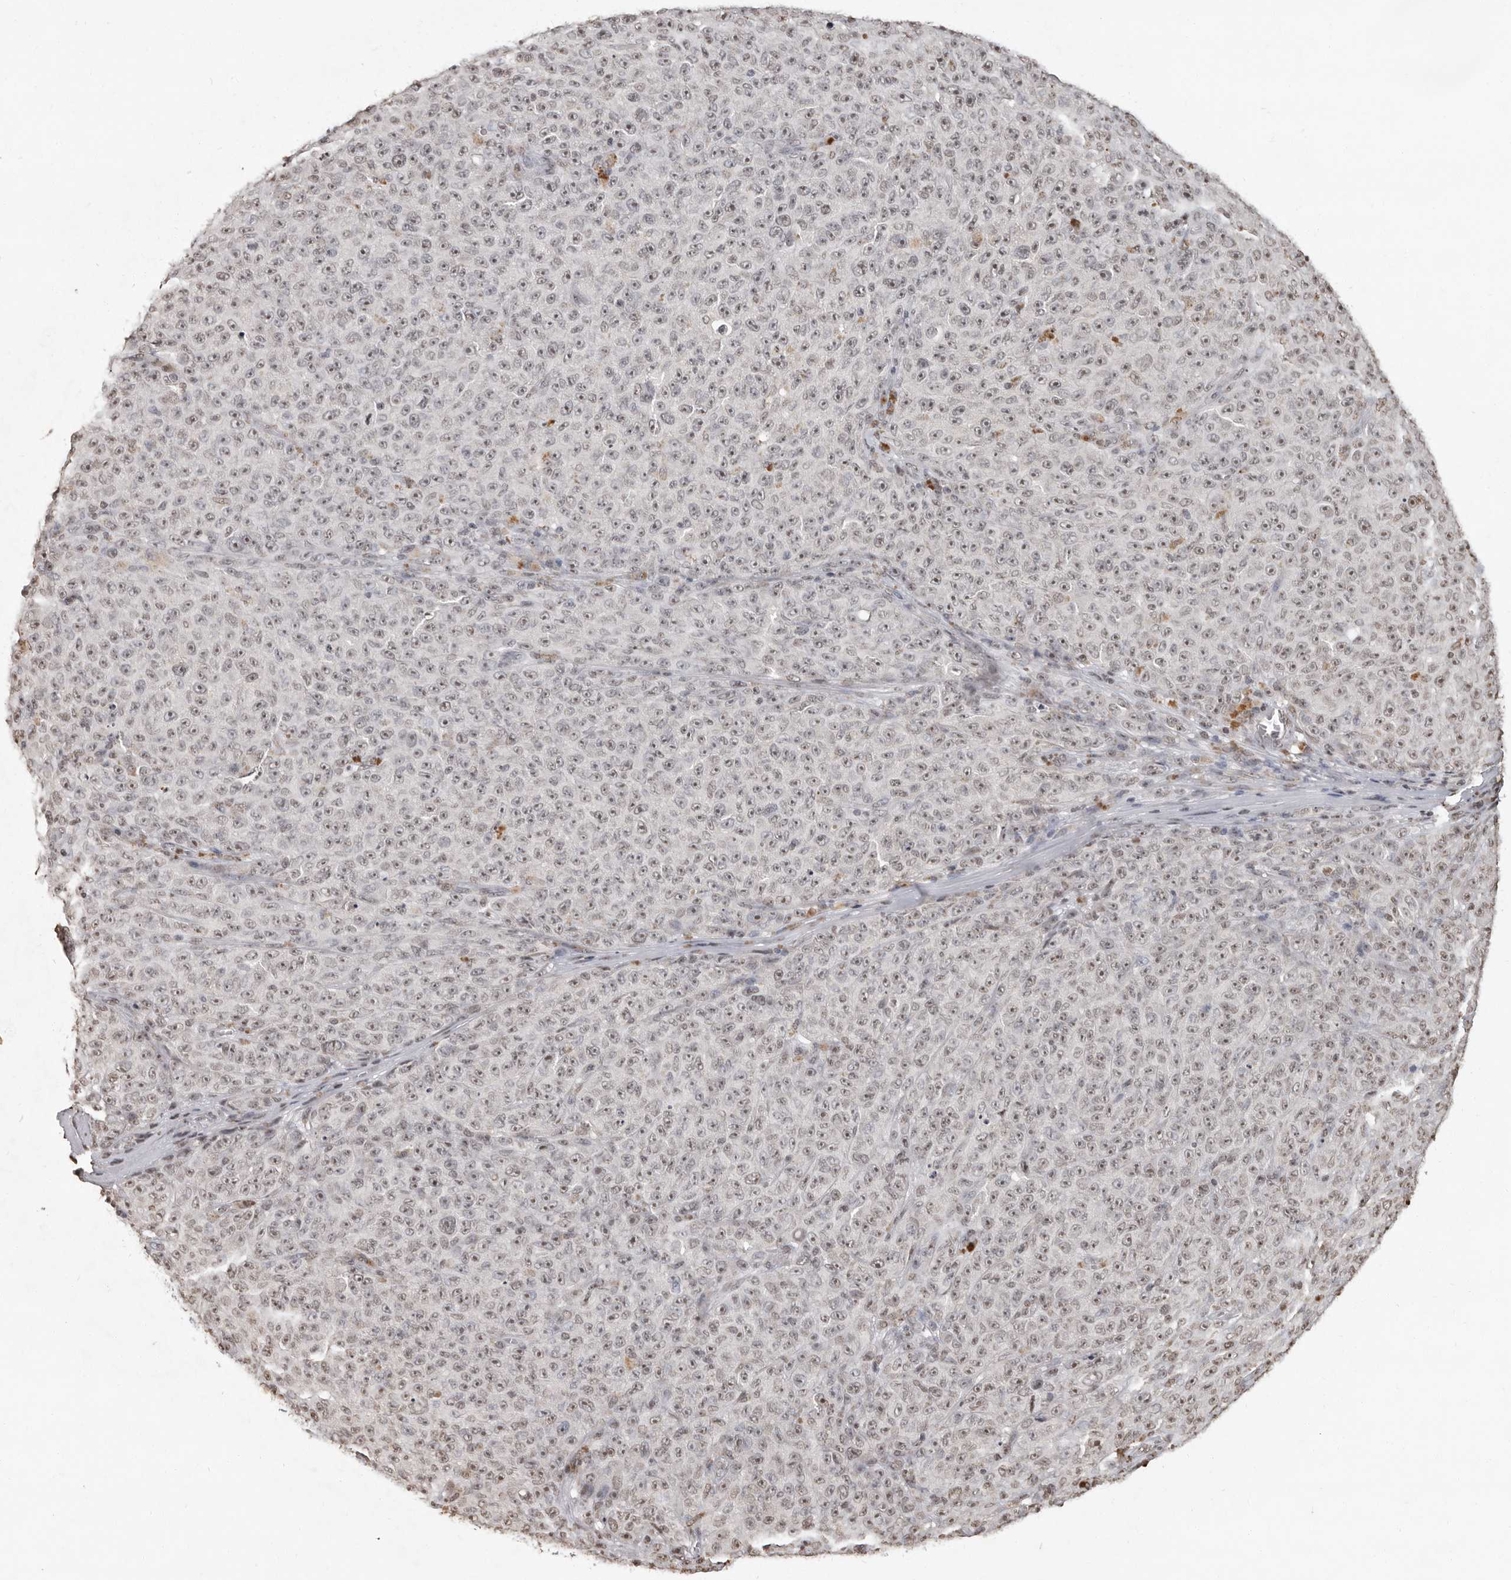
{"staining": {"intensity": "weak", "quantity": "<25%", "location": "nuclear"}, "tissue": "melanoma", "cell_type": "Tumor cells", "image_type": "cancer", "snomed": [{"axis": "morphology", "description": "Malignant melanoma, NOS"}, {"axis": "topography", "description": "Skin"}], "caption": "Micrograph shows no protein positivity in tumor cells of melanoma tissue. The staining was performed using DAB to visualize the protein expression in brown, while the nuclei were stained in blue with hematoxylin (Magnification: 20x).", "gene": "WDR45", "patient": {"sex": "female", "age": 82}}